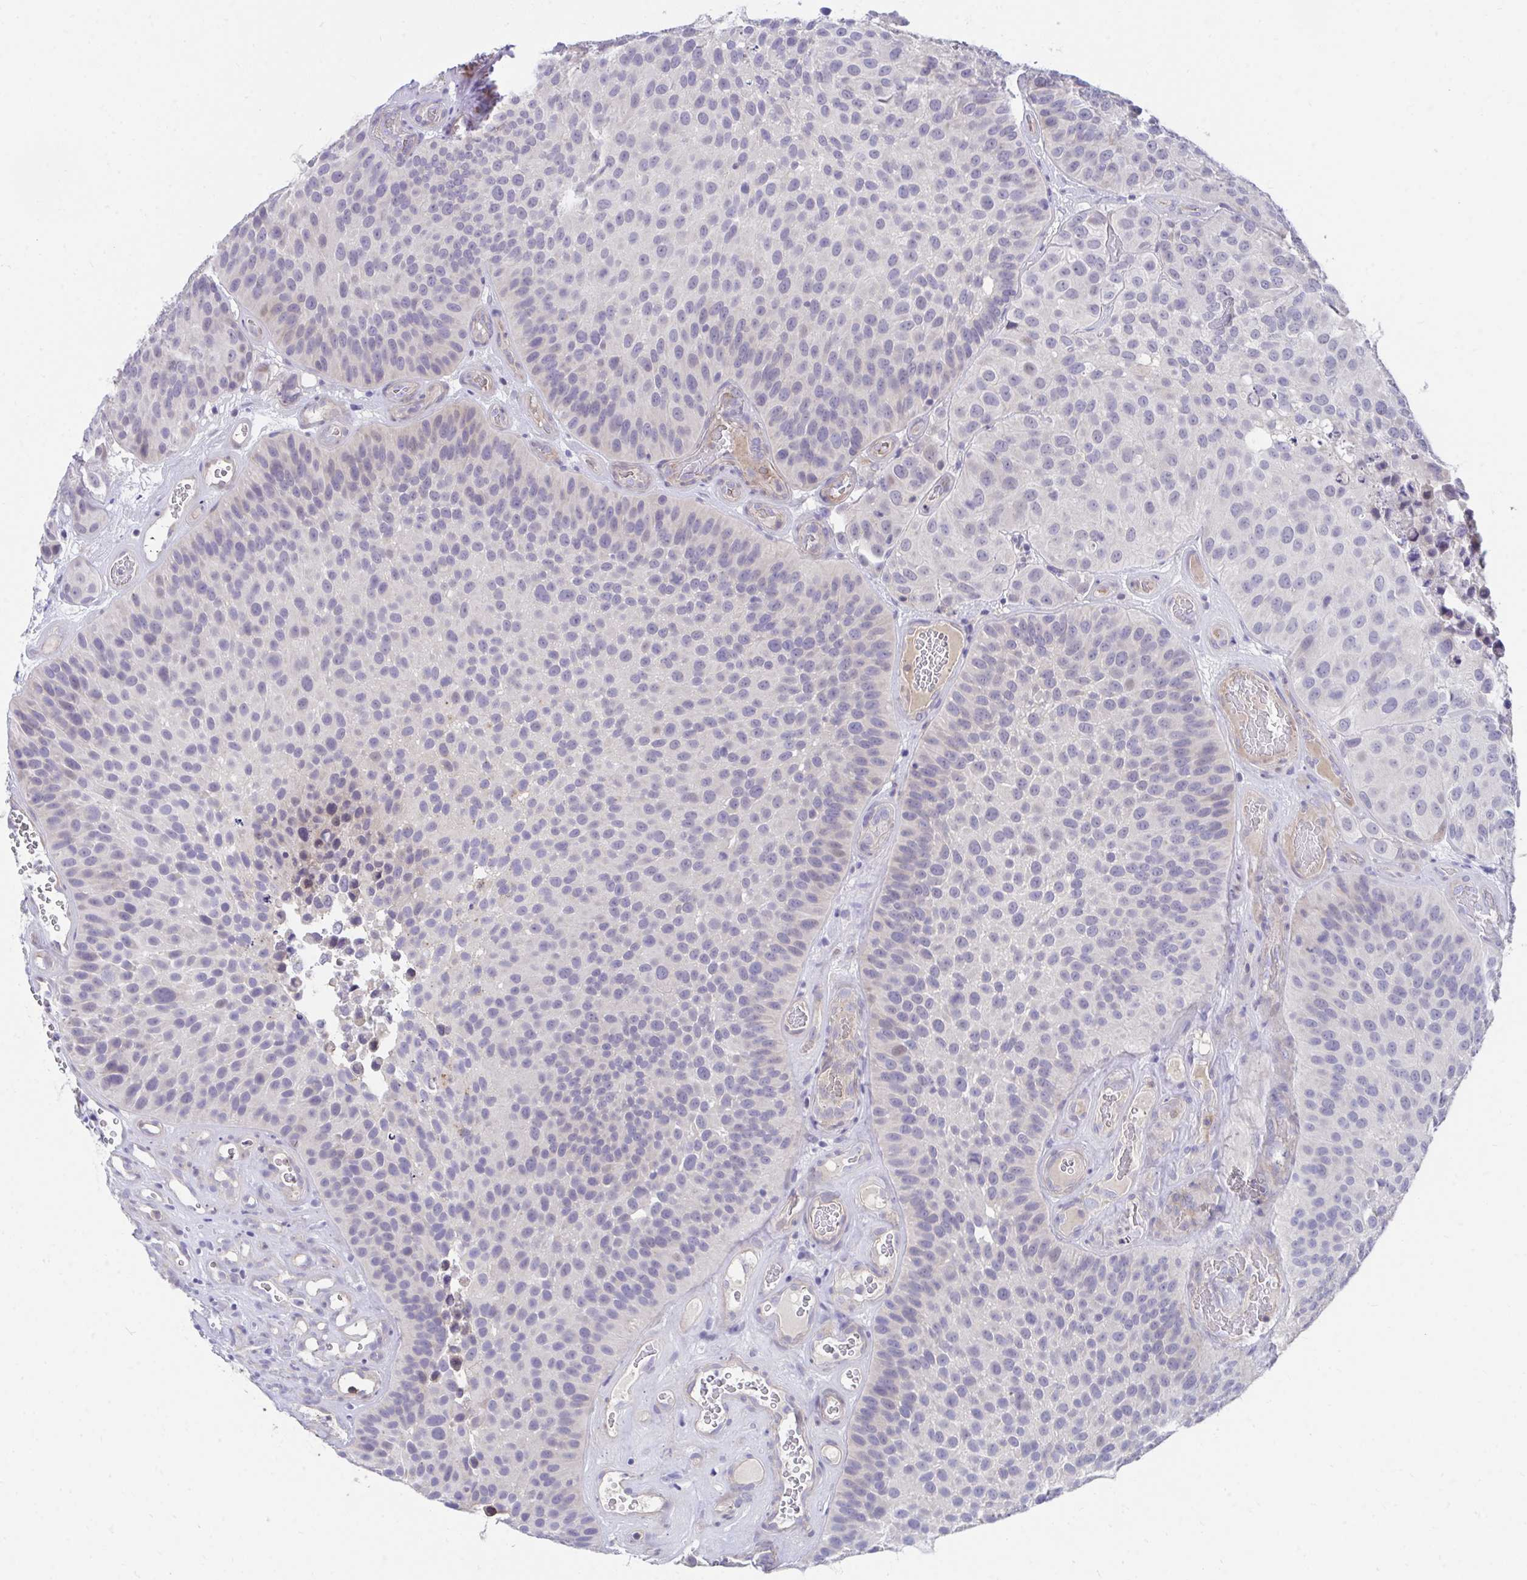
{"staining": {"intensity": "negative", "quantity": "none", "location": "none"}, "tissue": "urothelial cancer", "cell_type": "Tumor cells", "image_type": "cancer", "snomed": [{"axis": "morphology", "description": "Urothelial carcinoma, Low grade"}, {"axis": "topography", "description": "Urinary bladder"}], "caption": "The image reveals no staining of tumor cells in urothelial cancer.", "gene": "SLAMF7", "patient": {"sex": "male", "age": 76}}